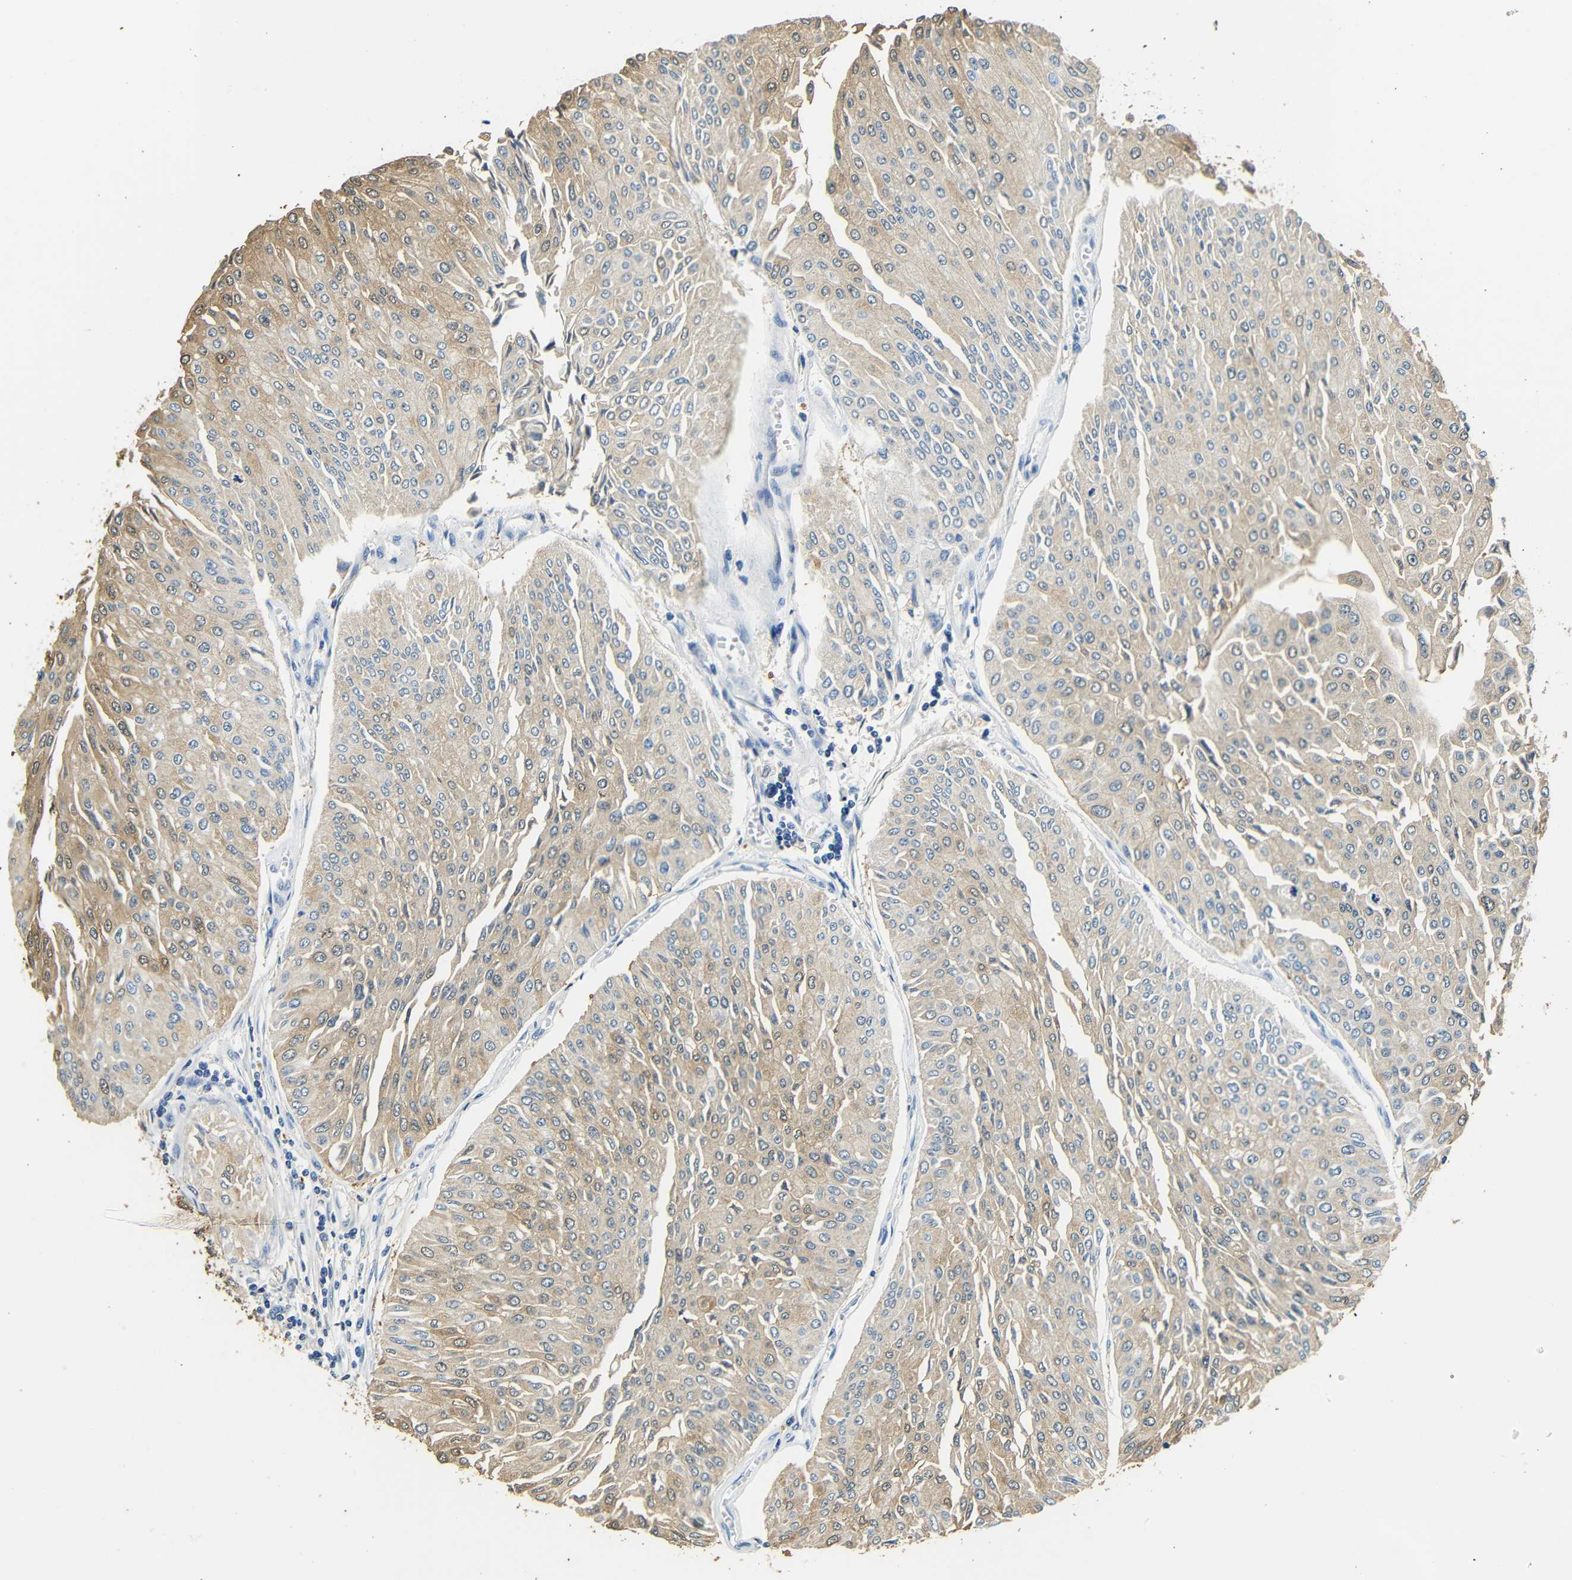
{"staining": {"intensity": "weak", "quantity": "25%-75%", "location": "cytoplasmic/membranous"}, "tissue": "urothelial cancer", "cell_type": "Tumor cells", "image_type": "cancer", "snomed": [{"axis": "morphology", "description": "Urothelial carcinoma, Low grade"}, {"axis": "topography", "description": "Urinary bladder"}], "caption": "Immunohistochemical staining of urothelial carcinoma (low-grade) shows weak cytoplasmic/membranous protein expression in about 25%-75% of tumor cells.", "gene": "FMO5", "patient": {"sex": "male", "age": 67}}